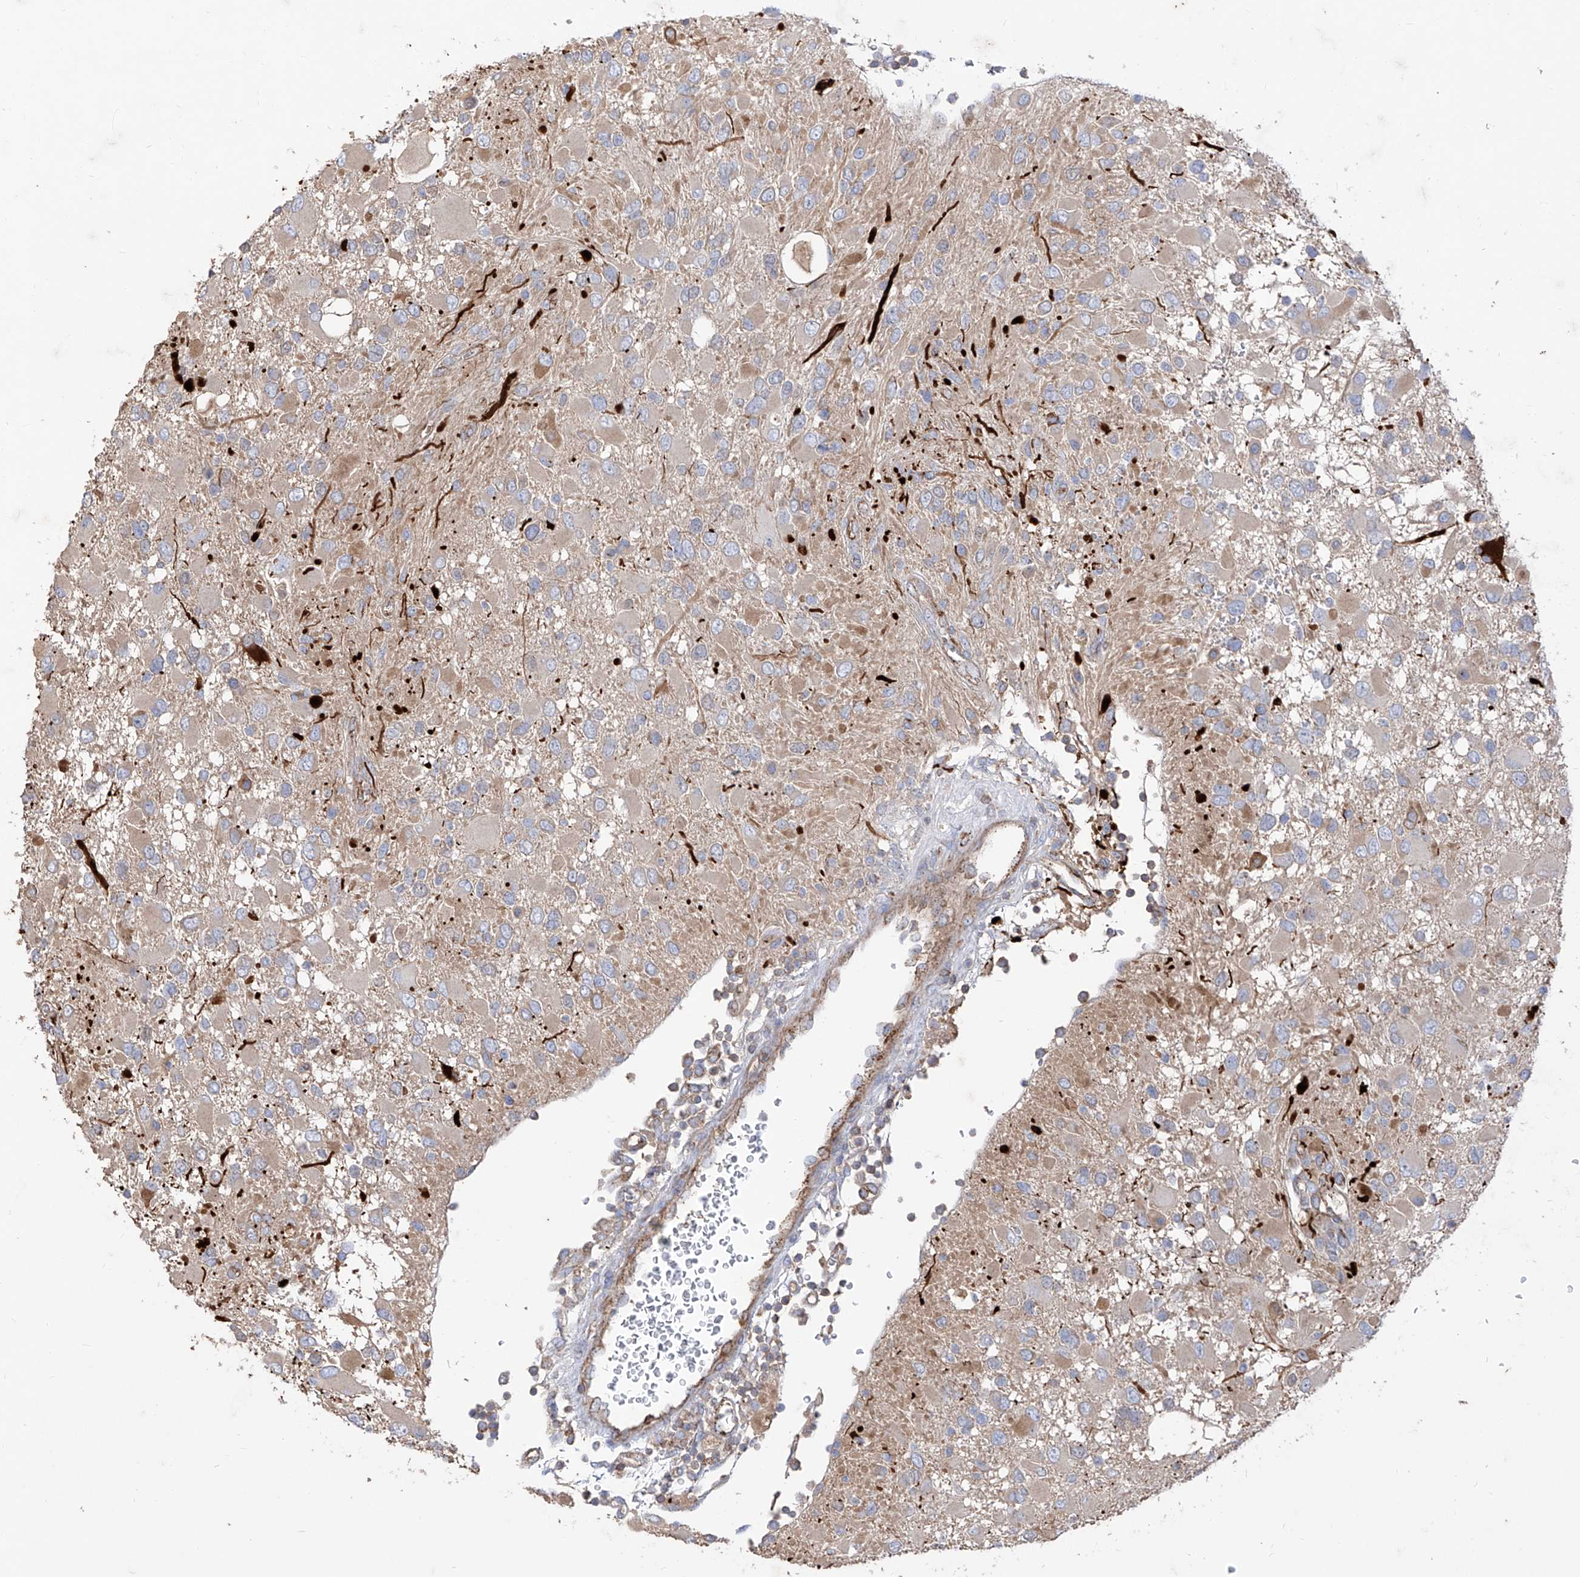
{"staining": {"intensity": "negative", "quantity": "none", "location": "none"}, "tissue": "glioma", "cell_type": "Tumor cells", "image_type": "cancer", "snomed": [{"axis": "morphology", "description": "Glioma, malignant, High grade"}, {"axis": "topography", "description": "Brain"}], "caption": "High power microscopy micrograph of an IHC photomicrograph of high-grade glioma (malignant), revealing no significant staining in tumor cells. Brightfield microscopy of IHC stained with DAB (3,3'-diaminobenzidine) (brown) and hematoxylin (blue), captured at high magnification.", "gene": "C1orf74", "patient": {"sex": "male", "age": 53}}